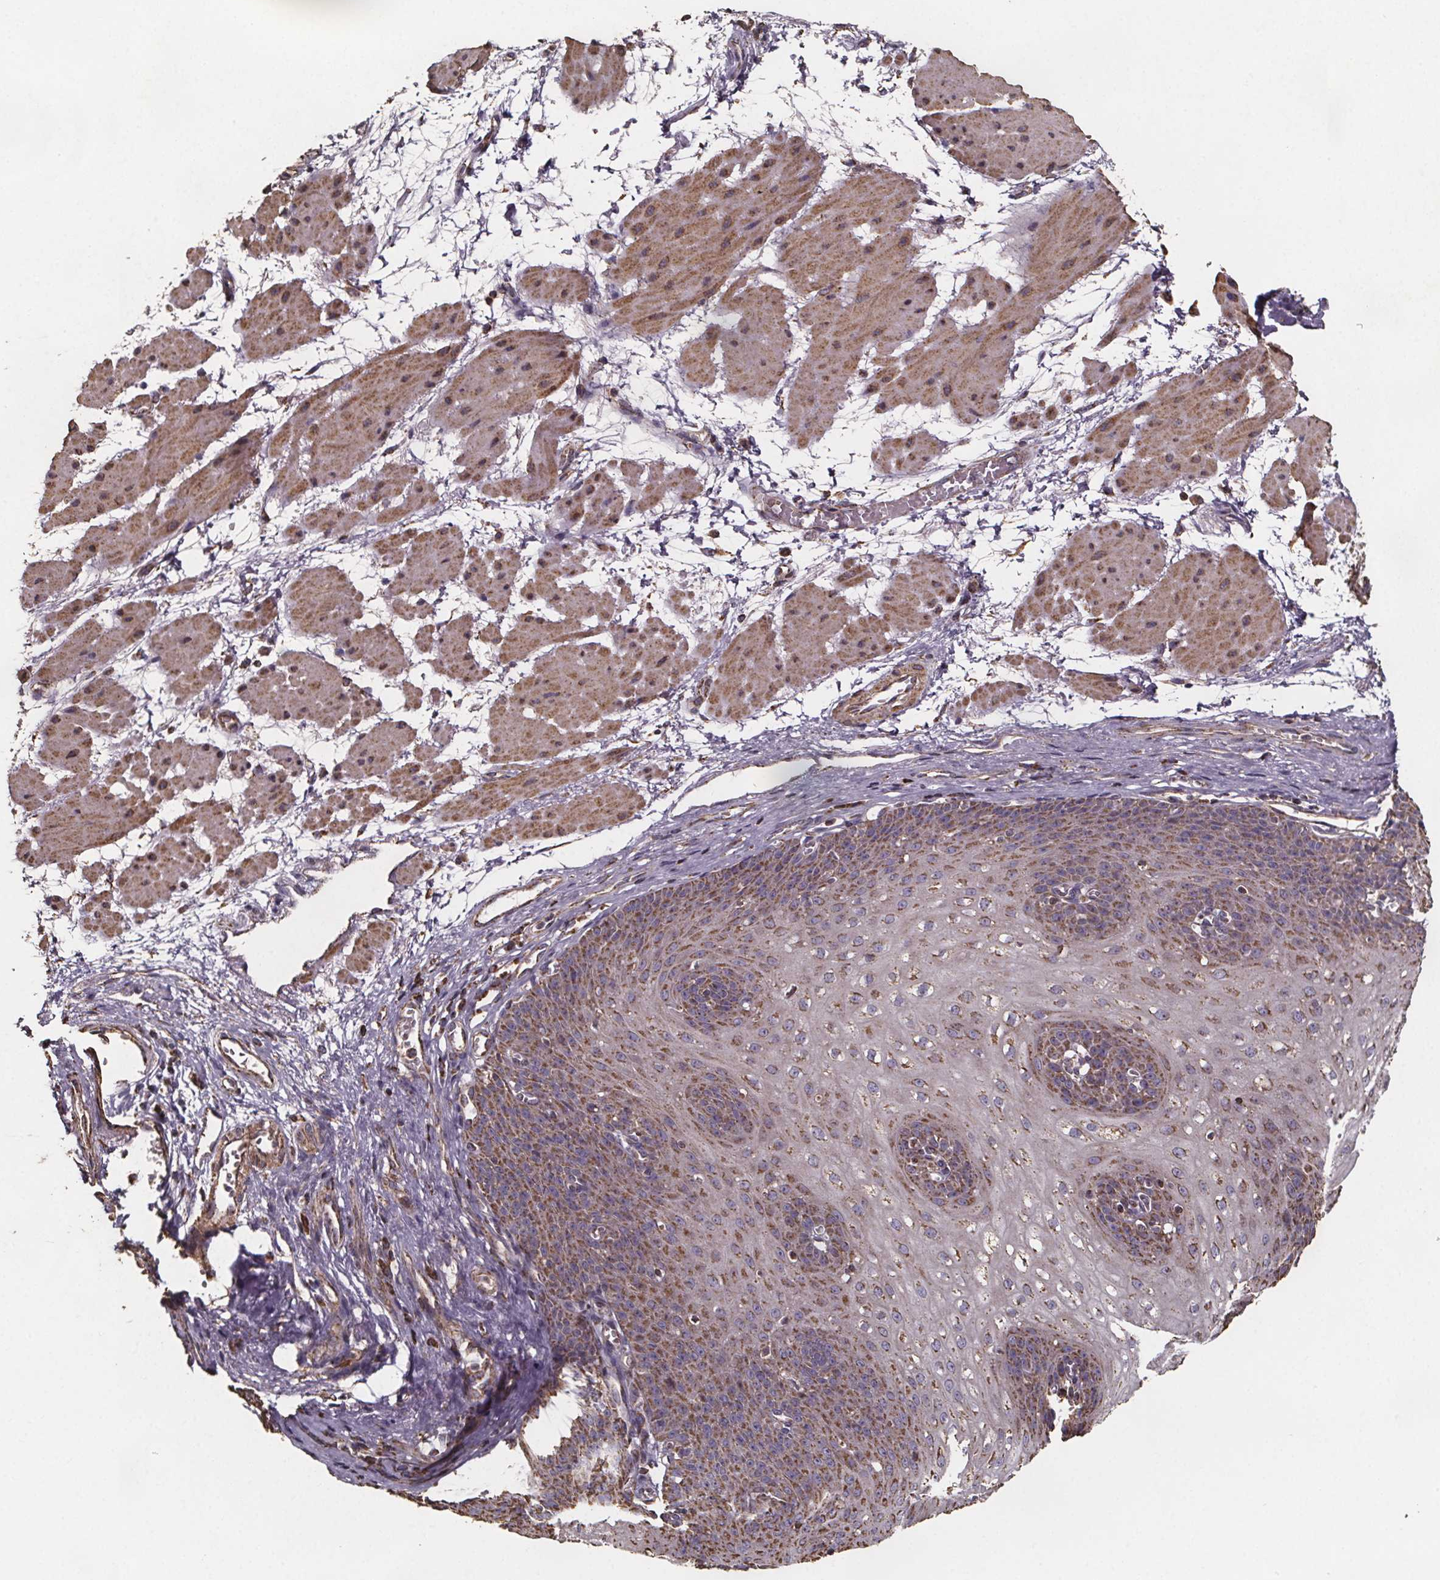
{"staining": {"intensity": "moderate", "quantity": ">75%", "location": "cytoplasmic/membranous"}, "tissue": "esophagus", "cell_type": "Squamous epithelial cells", "image_type": "normal", "snomed": [{"axis": "morphology", "description": "Normal tissue, NOS"}, {"axis": "topography", "description": "Esophagus"}], "caption": "DAB immunohistochemical staining of normal esophagus displays moderate cytoplasmic/membranous protein positivity in approximately >75% of squamous epithelial cells.", "gene": "SLC35D2", "patient": {"sex": "male", "age": 71}}